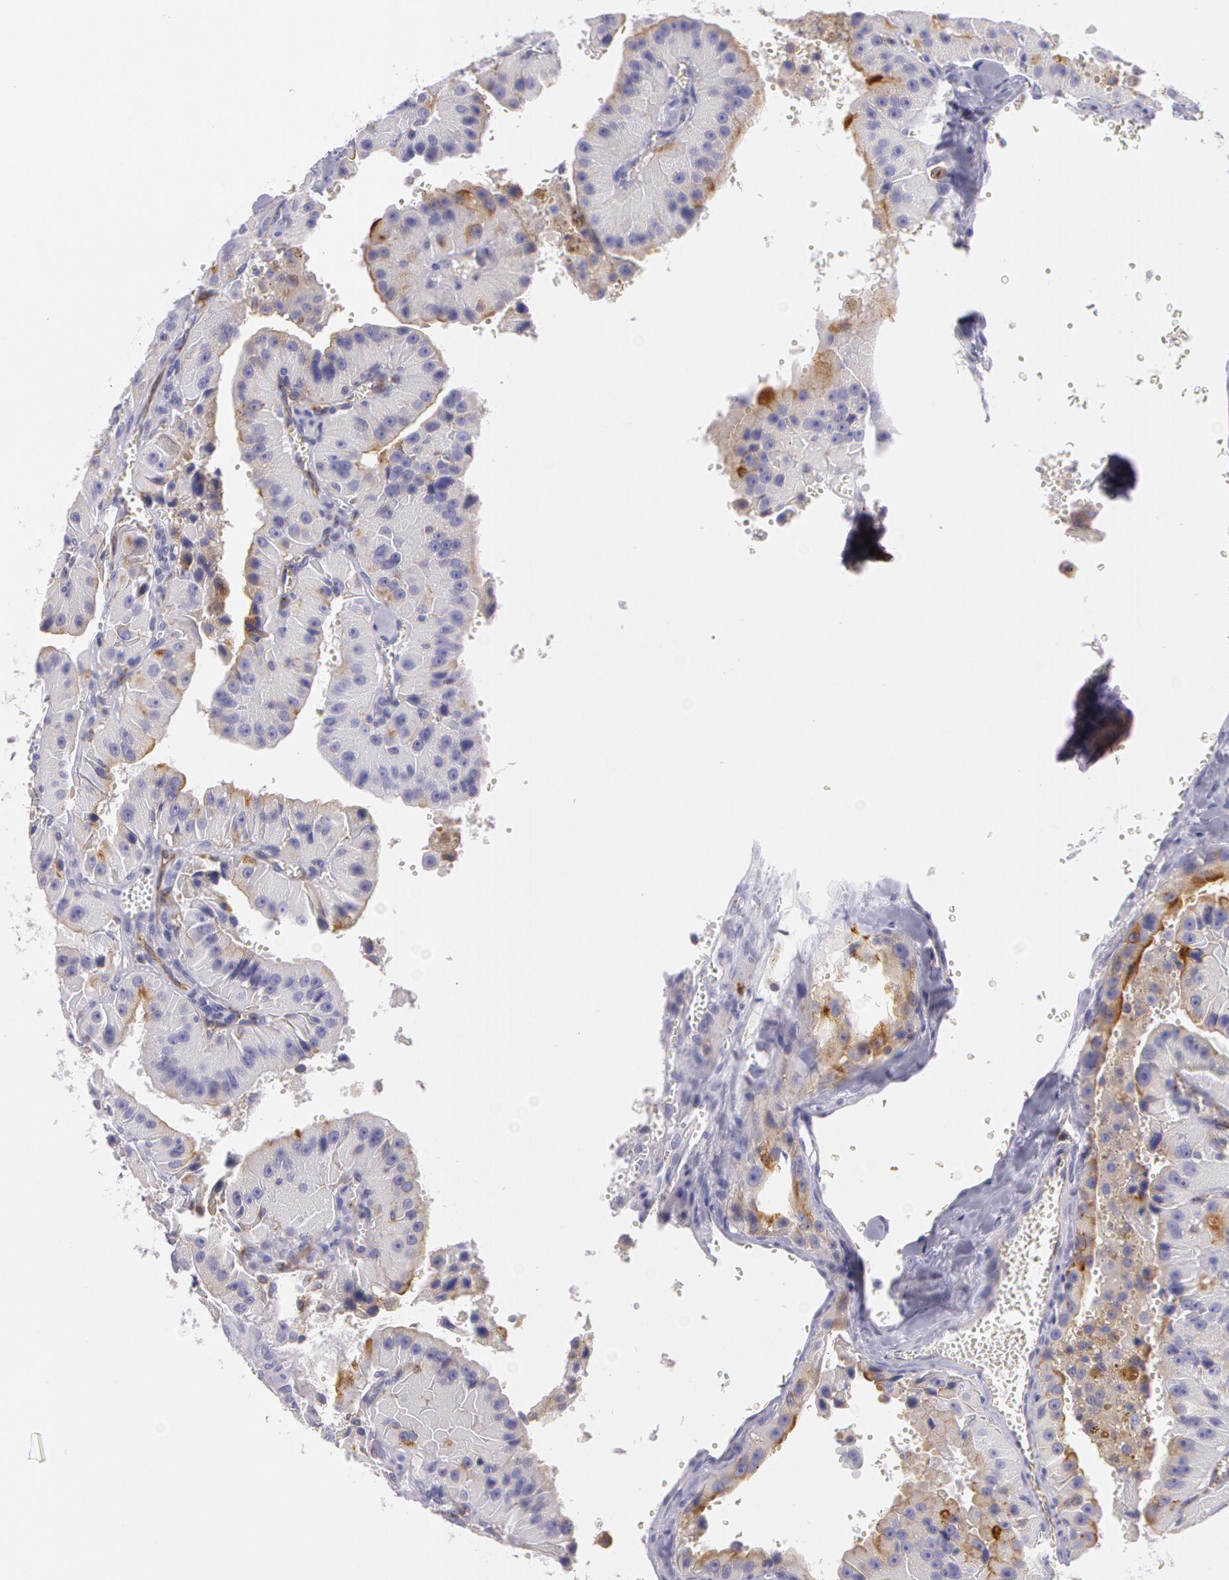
{"staining": {"intensity": "moderate", "quantity": "<25%", "location": "cytoplasmic/membranous"}, "tissue": "thyroid cancer", "cell_type": "Tumor cells", "image_type": "cancer", "snomed": [{"axis": "morphology", "description": "Carcinoma, NOS"}, {"axis": "topography", "description": "Thyroid gland"}], "caption": "The histopathology image reveals staining of thyroid cancer (carcinoma), revealing moderate cytoplasmic/membranous protein staining (brown color) within tumor cells.", "gene": "LY75", "patient": {"sex": "male", "age": 76}}